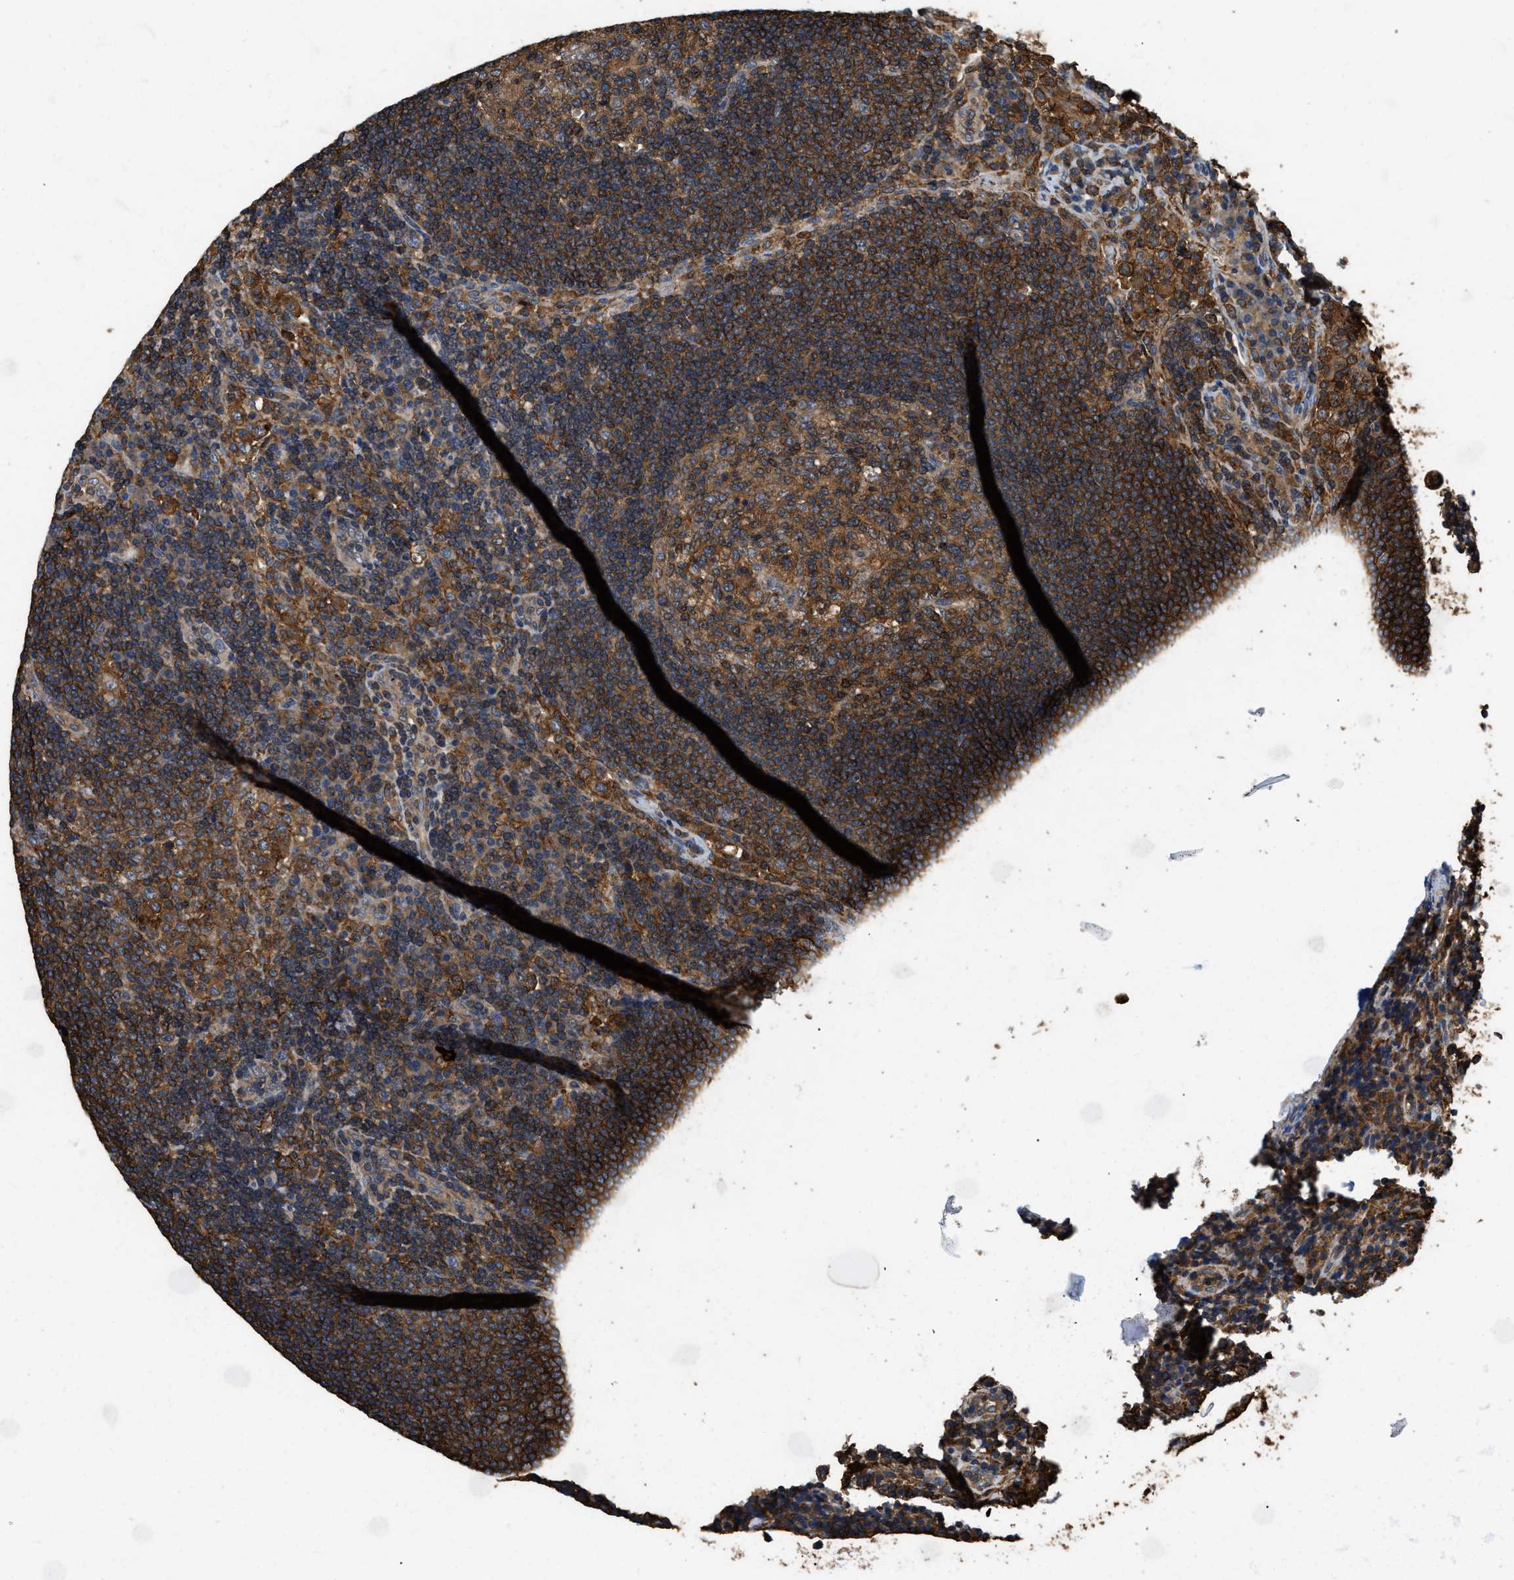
{"staining": {"intensity": "moderate", "quantity": ">75%", "location": "cytoplasmic/membranous"}, "tissue": "lymph node", "cell_type": "Germinal center cells", "image_type": "normal", "snomed": [{"axis": "morphology", "description": "Normal tissue, NOS"}, {"axis": "topography", "description": "Lymph node"}], "caption": "Lymph node was stained to show a protein in brown. There is medium levels of moderate cytoplasmic/membranous positivity in about >75% of germinal center cells.", "gene": "LINGO2", "patient": {"sex": "female", "age": 53}}